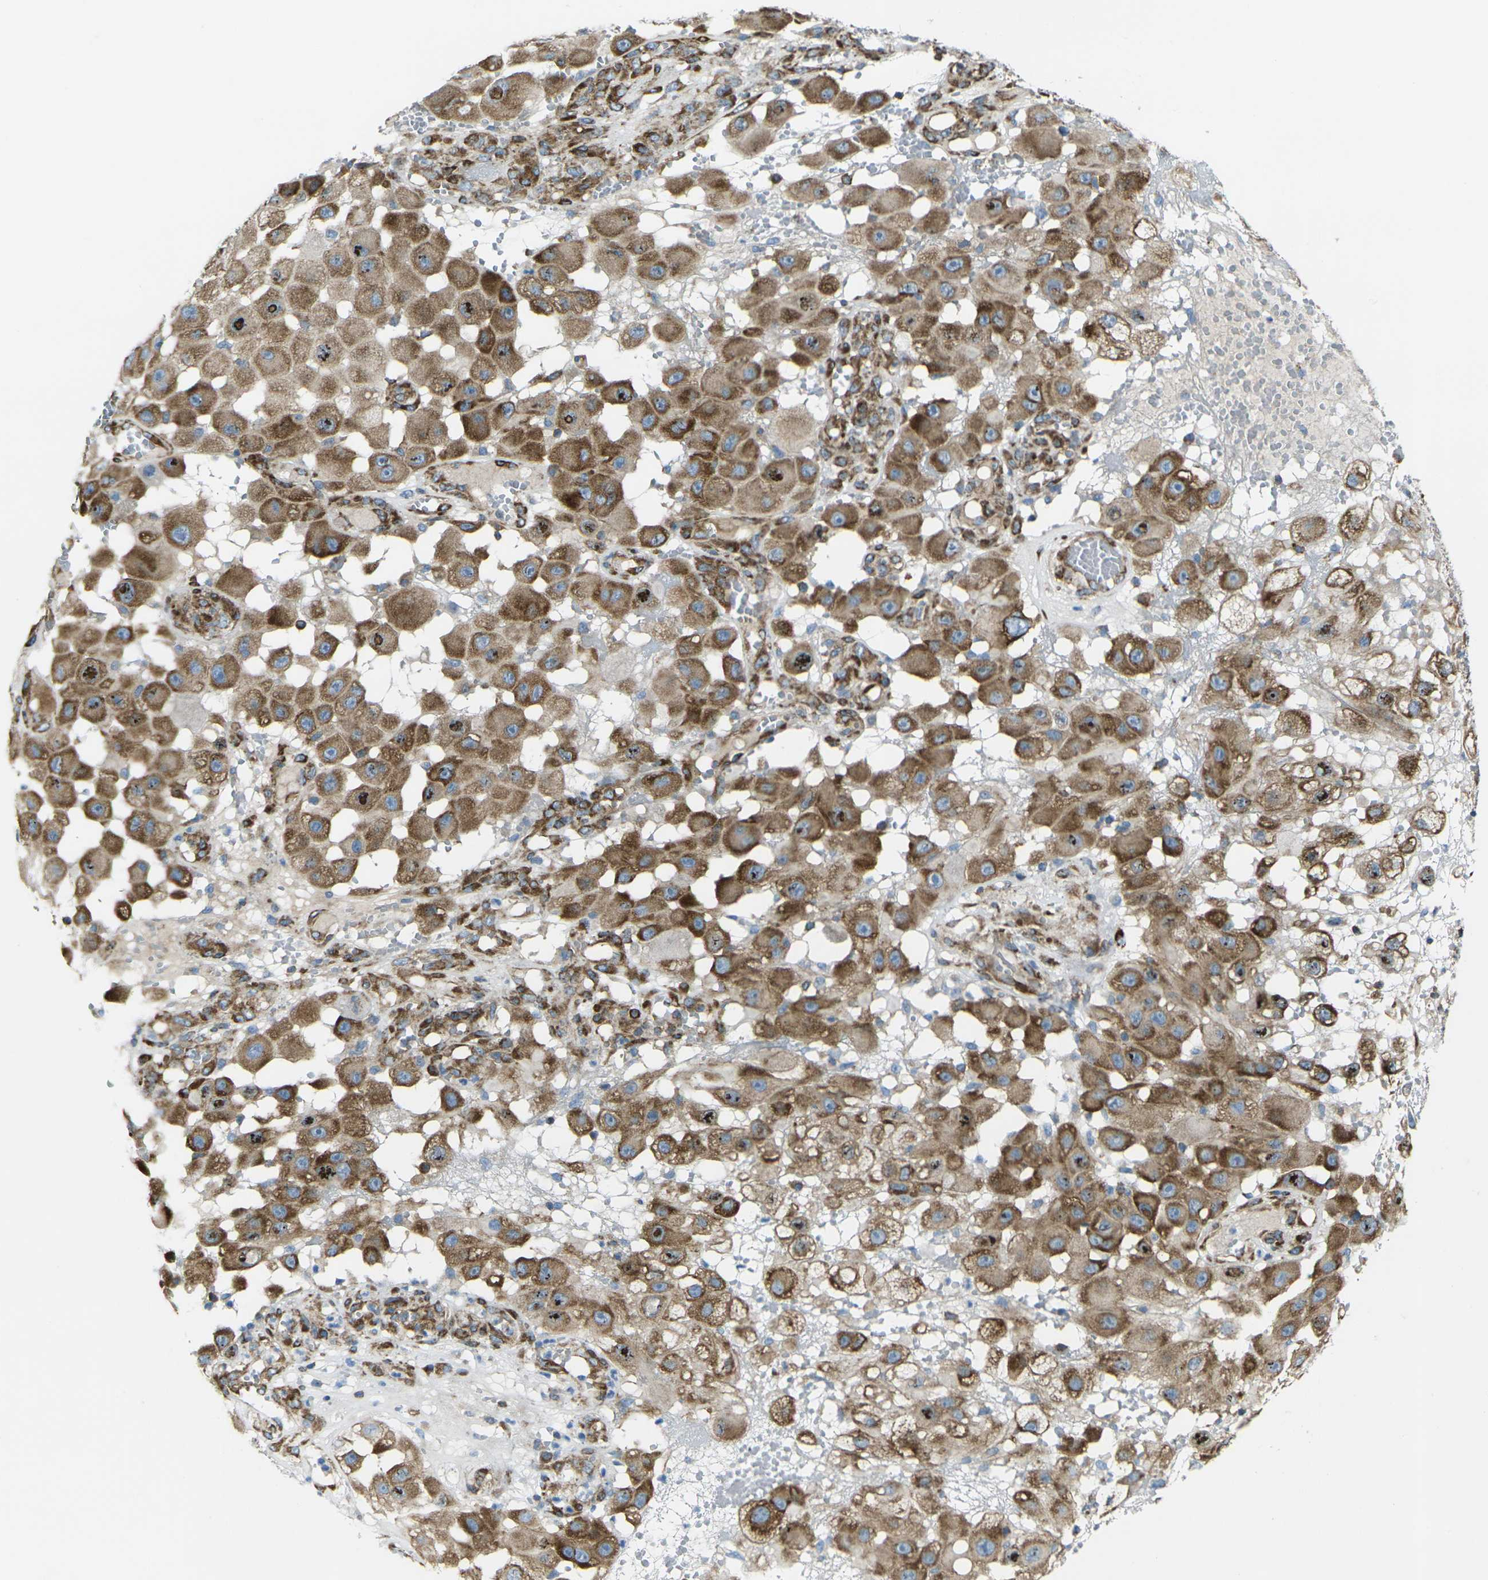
{"staining": {"intensity": "moderate", "quantity": ">75%", "location": "cytoplasmic/membranous"}, "tissue": "melanoma", "cell_type": "Tumor cells", "image_type": "cancer", "snomed": [{"axis": "morphology", "description": "Malignant melanoma, NOS"}, {"axis": "topography", "description": "Skin"}], "caption": "The micrograph exhibits a brown stain indicating the presence of a protein in the cytoplasmic/membranous of tumor cells in malignant melanoma.", "gene": "CELSR2", "patient": {"sex": "female", "age": 81}}